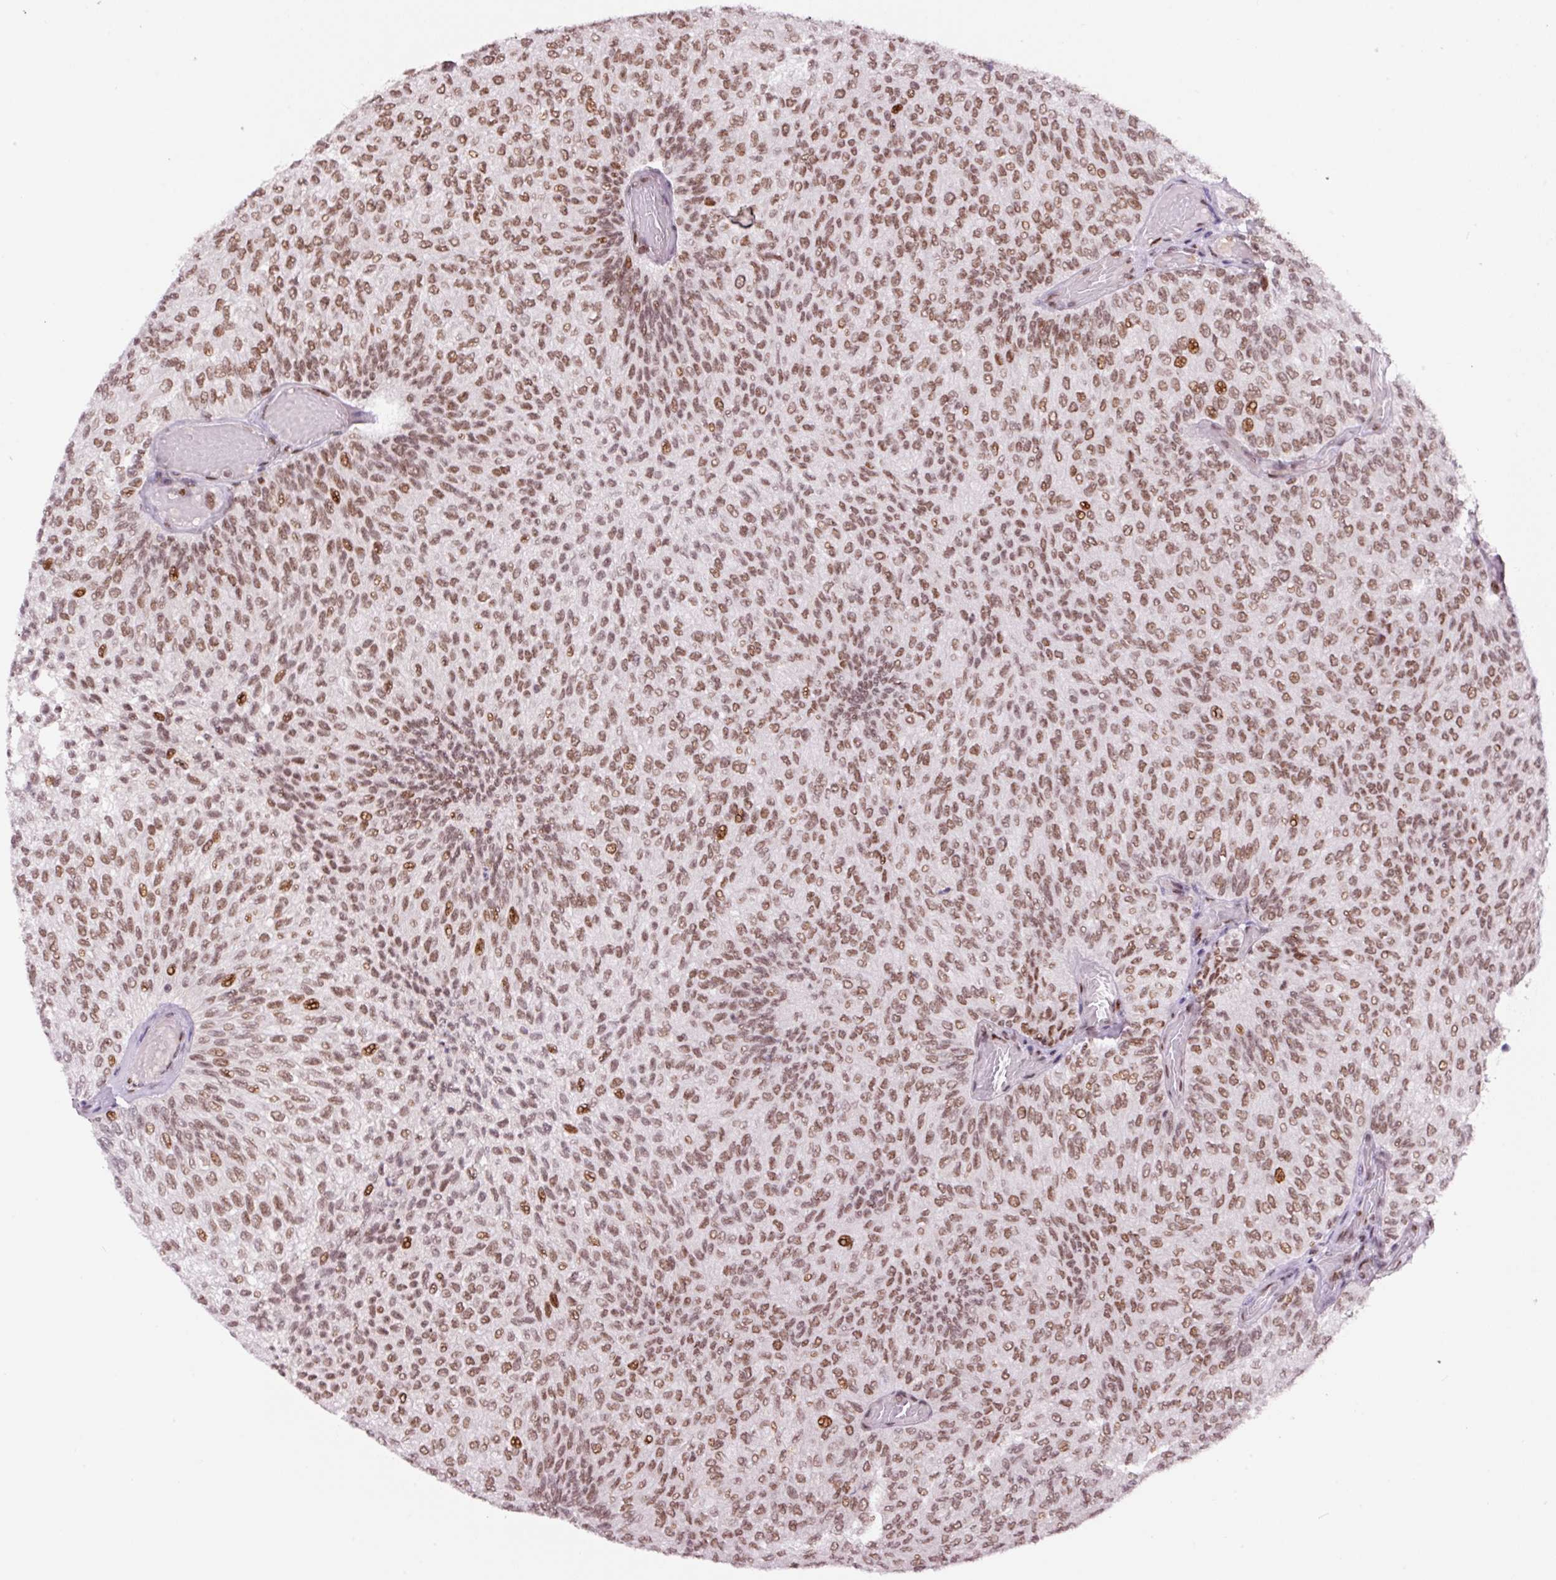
{"staining": {"intensity": "moderate", "quantity": ">75%", "location": "nuclear"}, "tissue": "urothelial cancer", "cell_type": "Tumor cells", "image_type": "cancer", "snomed": [{"axis": "morphology", "description": "Urothelial carcinoma, Low grade"}, {"axis": "topography", "description": "Urinary bladder"}], "caption": "Moderate nuclear positivity for a protein is present in about >75% of tumor cells of urothelial carcinoma (low-grade) using immunohistochemistry.", "gene": "CCNL2", "patient": {"sex": "male", "age": 78}}